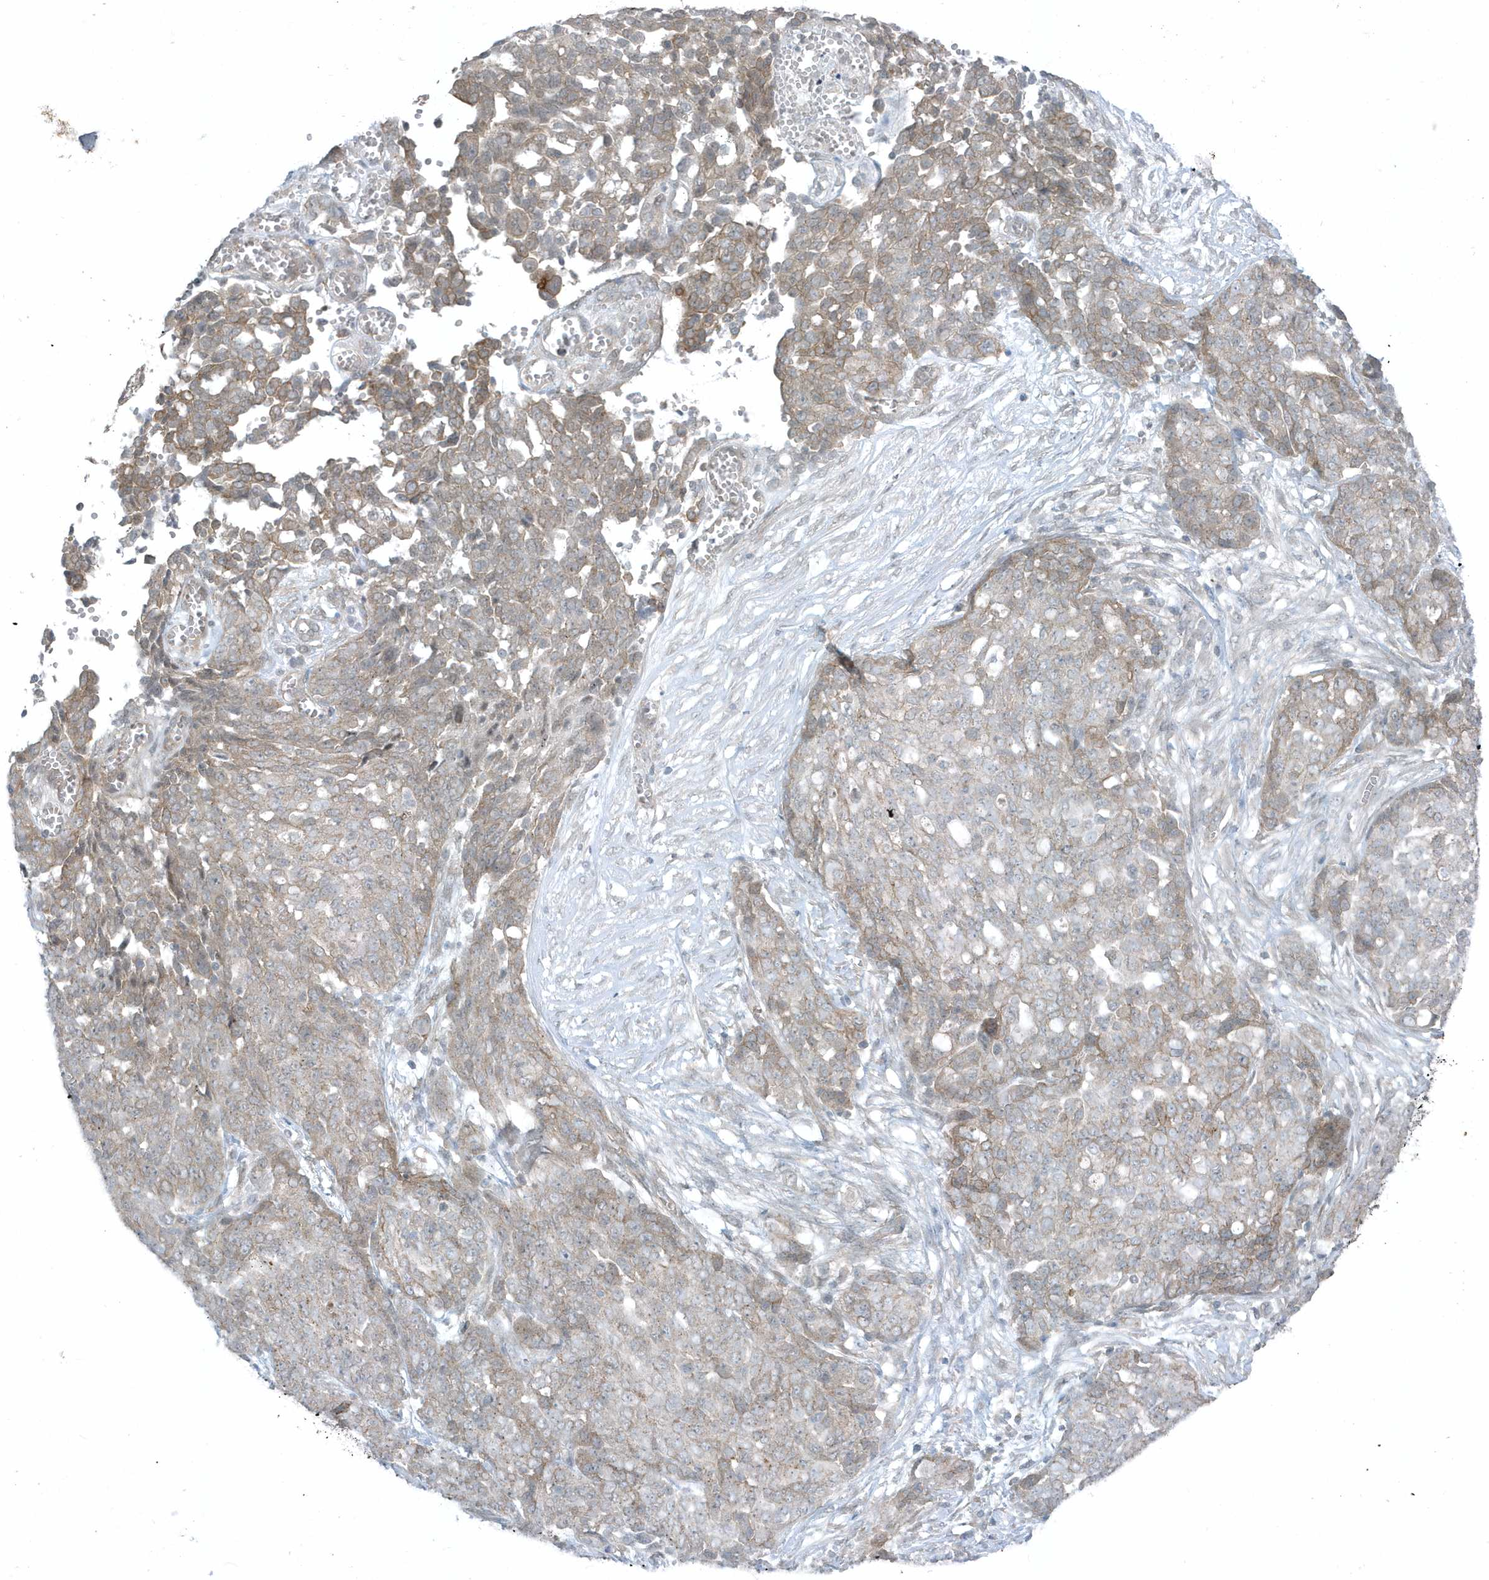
{"staining": {"intensity": "weak", "quantity": "<25%", "location": "cytoplasmic/membranous"}, "tissue": "ovarian cancer", "cell_type": "Tumor cells", "image_type": "cancer", "snomed": [{"axis": "morphology", "description": "Cystadenocarcinoma, serous, NOS"}, {"axis": "topography", "description": "Soft tissue"}, {"axis": "topography", "description": "Ovary"}], "caption": "Immunohistochemistry (IHC) histopathology image of neoplastic tissue: ovarian cancer (serous cystadenocarcinoma) stained with DAB (3,3'-diaminobenzidine) exhibits no significant protein staining in tumor cells.", "gene": "PARD3B", "patient": {"sex": "female", "age": 57}}